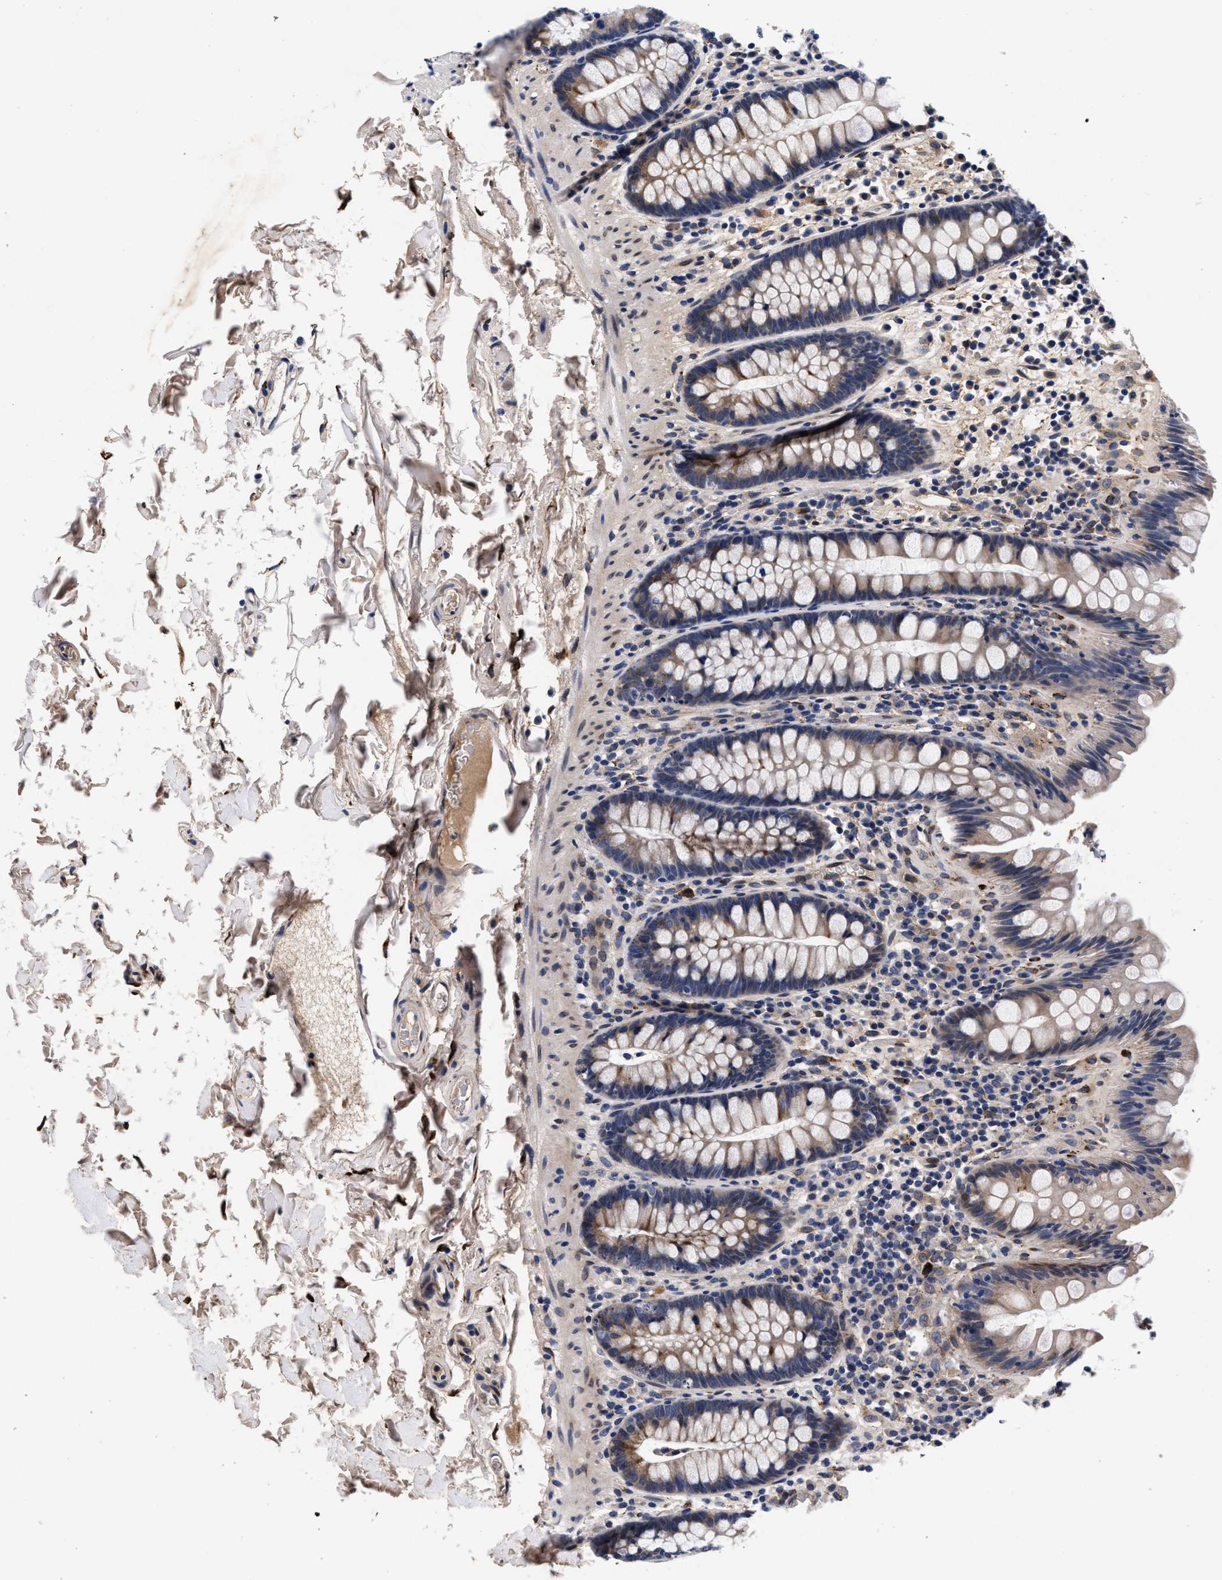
{"staining": {"intensity": "weak", "quantity": ">75%", "location": "cytoplasmic/membranous"}, "tissue": "colon", "cell_type": "Endothelial cells", "image_type": "normal", "snomed": [{"axis": "morphology", "description": "Normal tissue, NOS"}, {"axis": "topography", "description": "Colon"}], "caption": "Immunohistochemical staining of normal human colon reveals low levels of weak cytoplasmic/membranous staining in about >75% of endothelial cells.", "gene": "NEK7", "patient": {"sex": "female", "age": 80}}